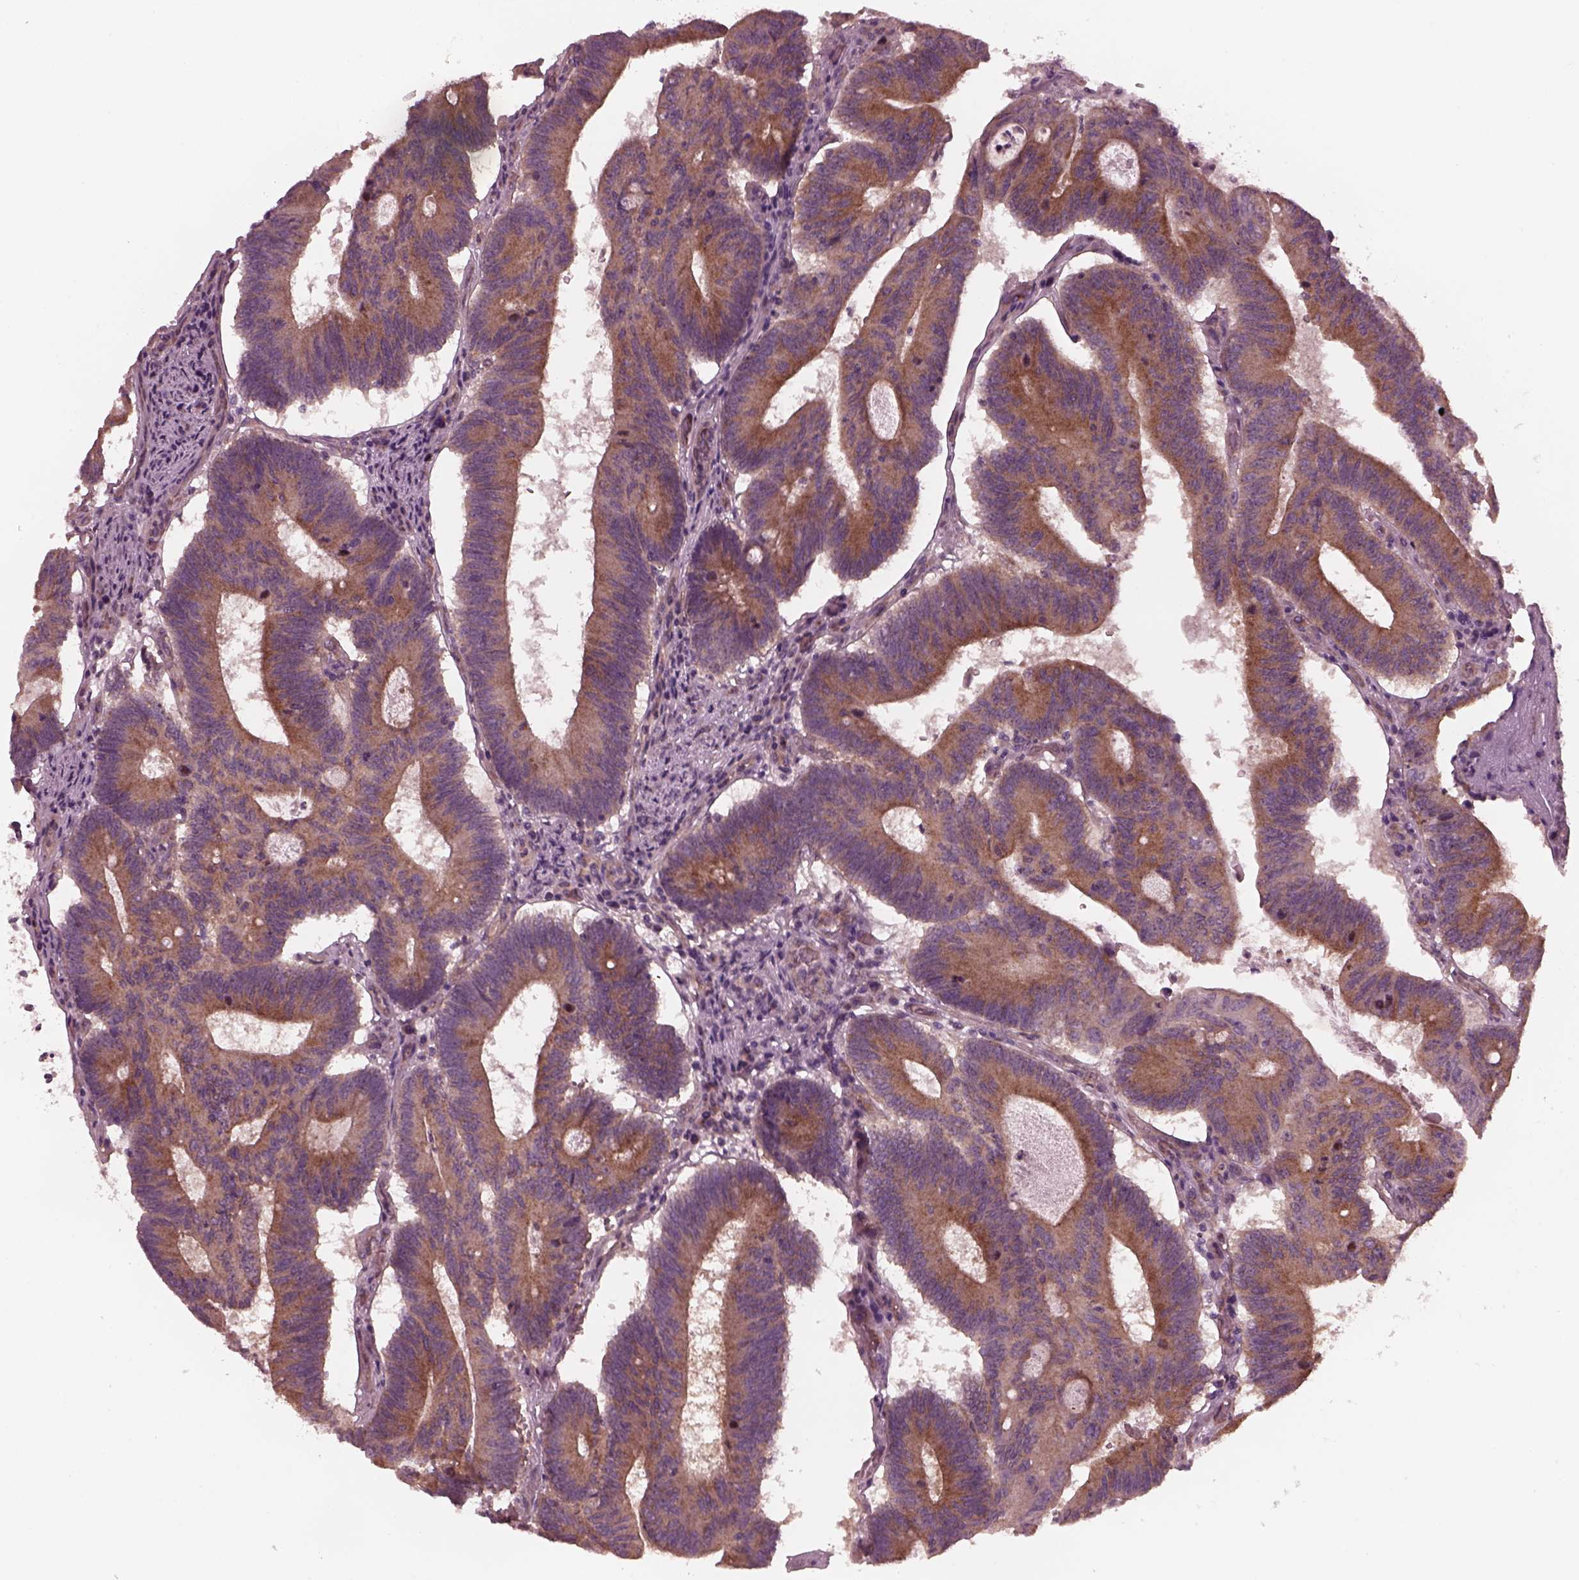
{"staining": {"intensity": "moderate", "quantity": ">75%", "location": "cytoplasmic/membranous"}, "tissue": "colorectal cancer", "cell_type": "Tumor cells", "image_type": "cancer", "snomed": [{"axis": "morphology", "description": "Adenocarcinoma, NOS"}, {"axis": "topography", "description": "Colon"}], "caption": "Immunohistochemistry (IHC) image of human colorectal cancer (adenocarcinoma) stained for a protein (brown), which displays medium levels of moderate cytoplasmic/membranous positivity in about >75% of tumor cells.", "gene": "TUBG1", "patient": {"sex": "female", "age": 70}}